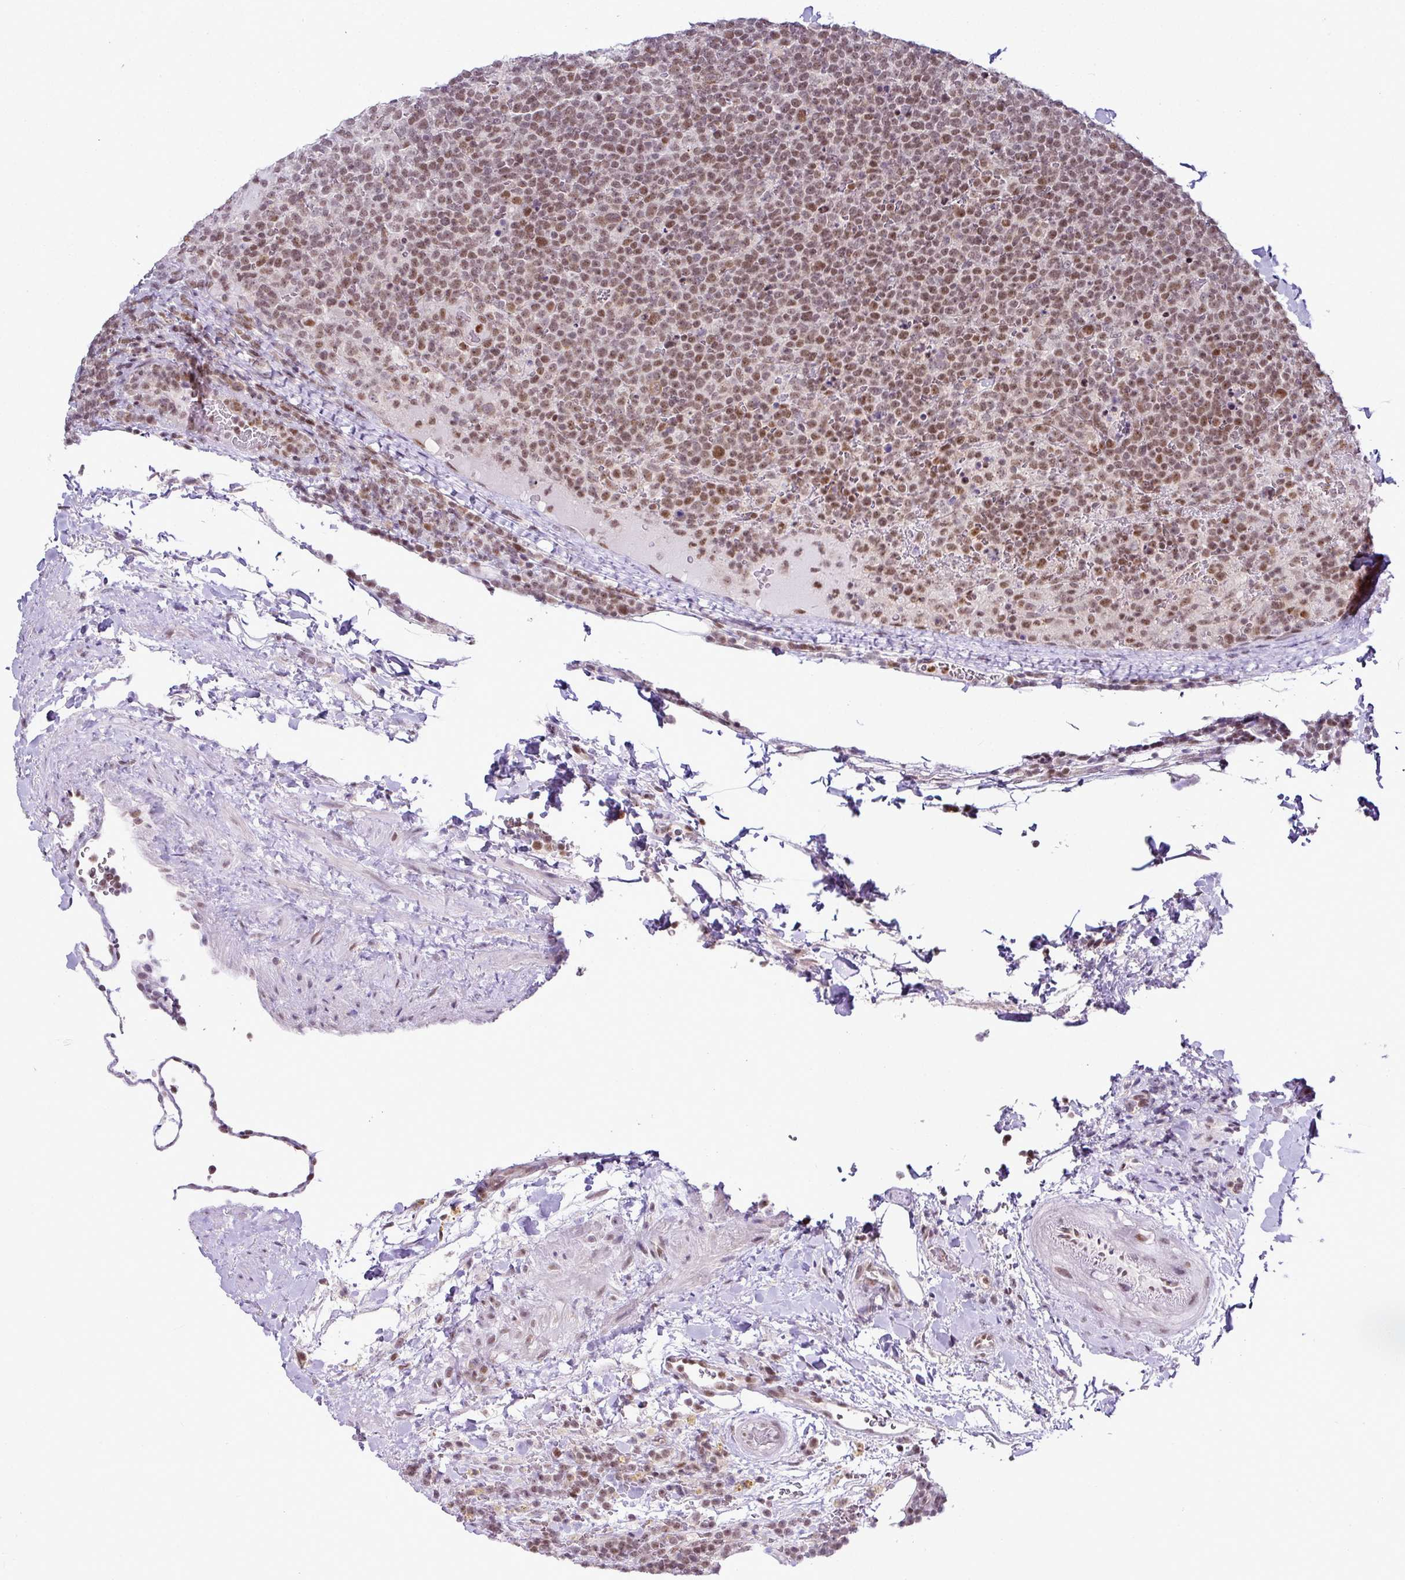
{"staining": {"intensity": "moderate", "quantity": ">75%", "location": "nuclear"}, "tissue": "lymphoma", "cell_type": "Tumor cells", "image_type": "cancer", "snomed": [{"axis": "morphology", "description": "Malignant lymphoma, non-Hodgkin's type, High grade"}, {"axis": "topography", "description": "Lymph node"}], "caption": "High-grade malignant lymphoma, non-Hodgkin's type stained with a brown dye shows moderate nuclear positive staining in approximately >75% of tumor cells.", "gene": "FAM32A", "patient": {"sex": "male", "age": 61}}